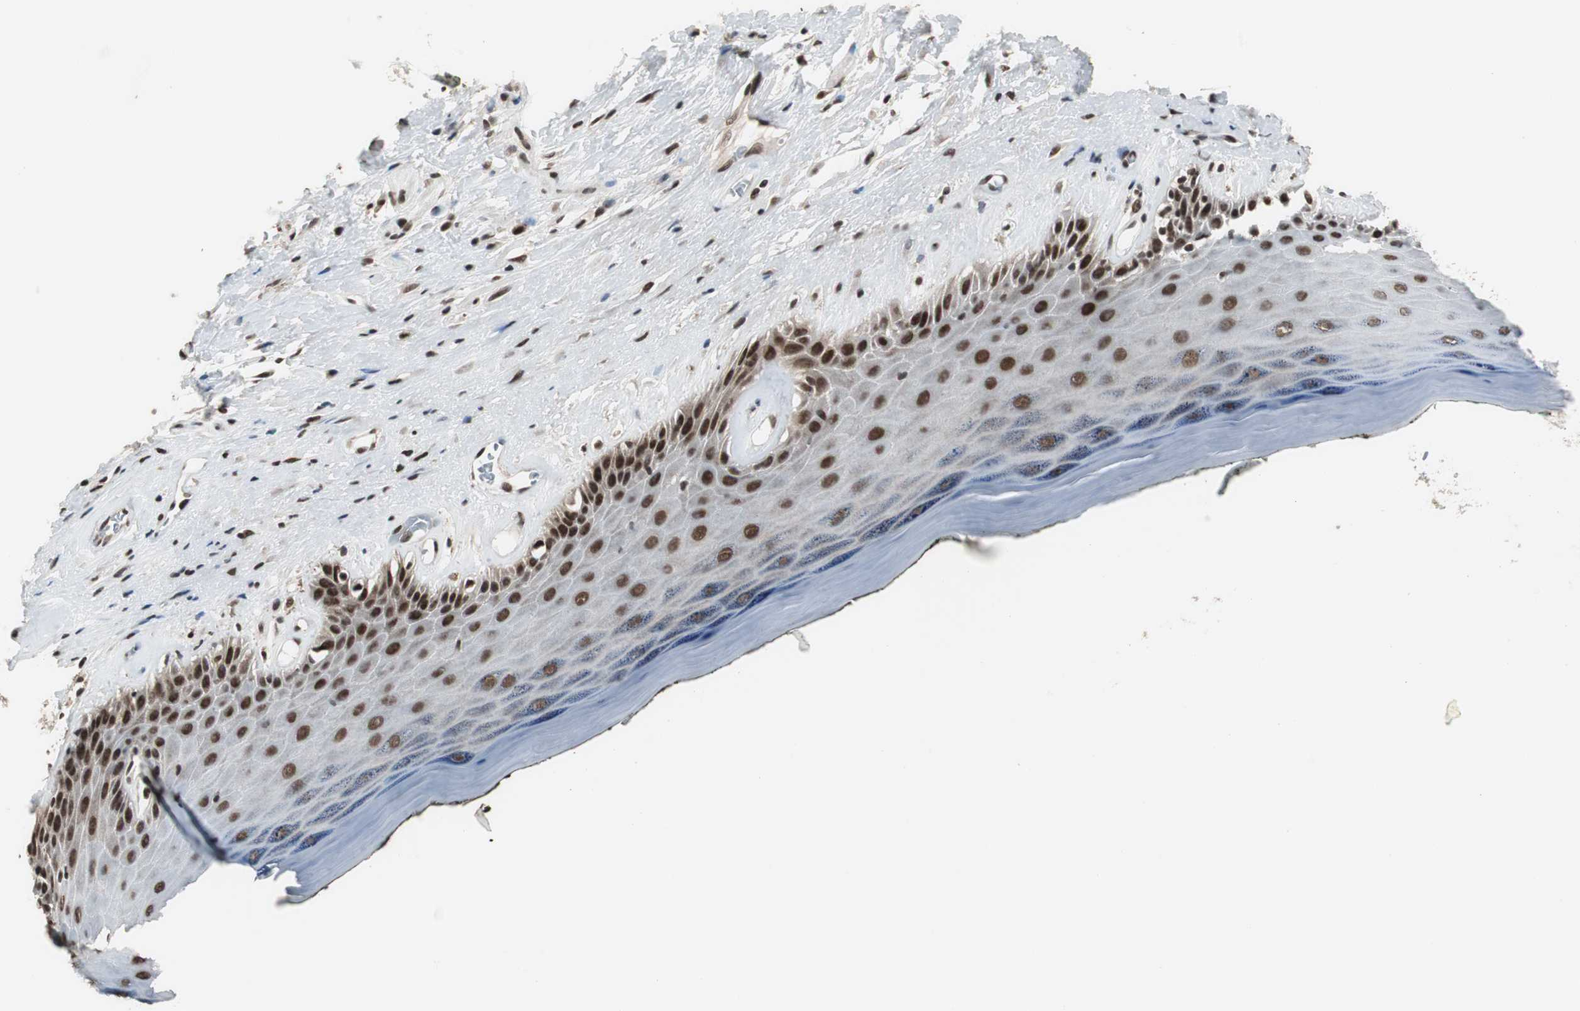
{"staining": {"intensity": "strong", "quantity": ">75%", "location": "nuclear"}, "tissue": "skin", "cell_type": "Epidermal cells", "image_type": "normal", "snomed": [{"axis": "morphology", "description": "Normal tissue, NOS"}, {"axis": "morphology", "description": "Inflammation, NOS"}, {"axis": "topography", "description": "Vulva"}], "caption": "Immunohistochemical staining of unremarkable human skin exhibits high levels of strong nuclear expression in about >75% of epidermal cells.", "gene": "CDK9", "patient": {"sex": "female", "age": 84}}